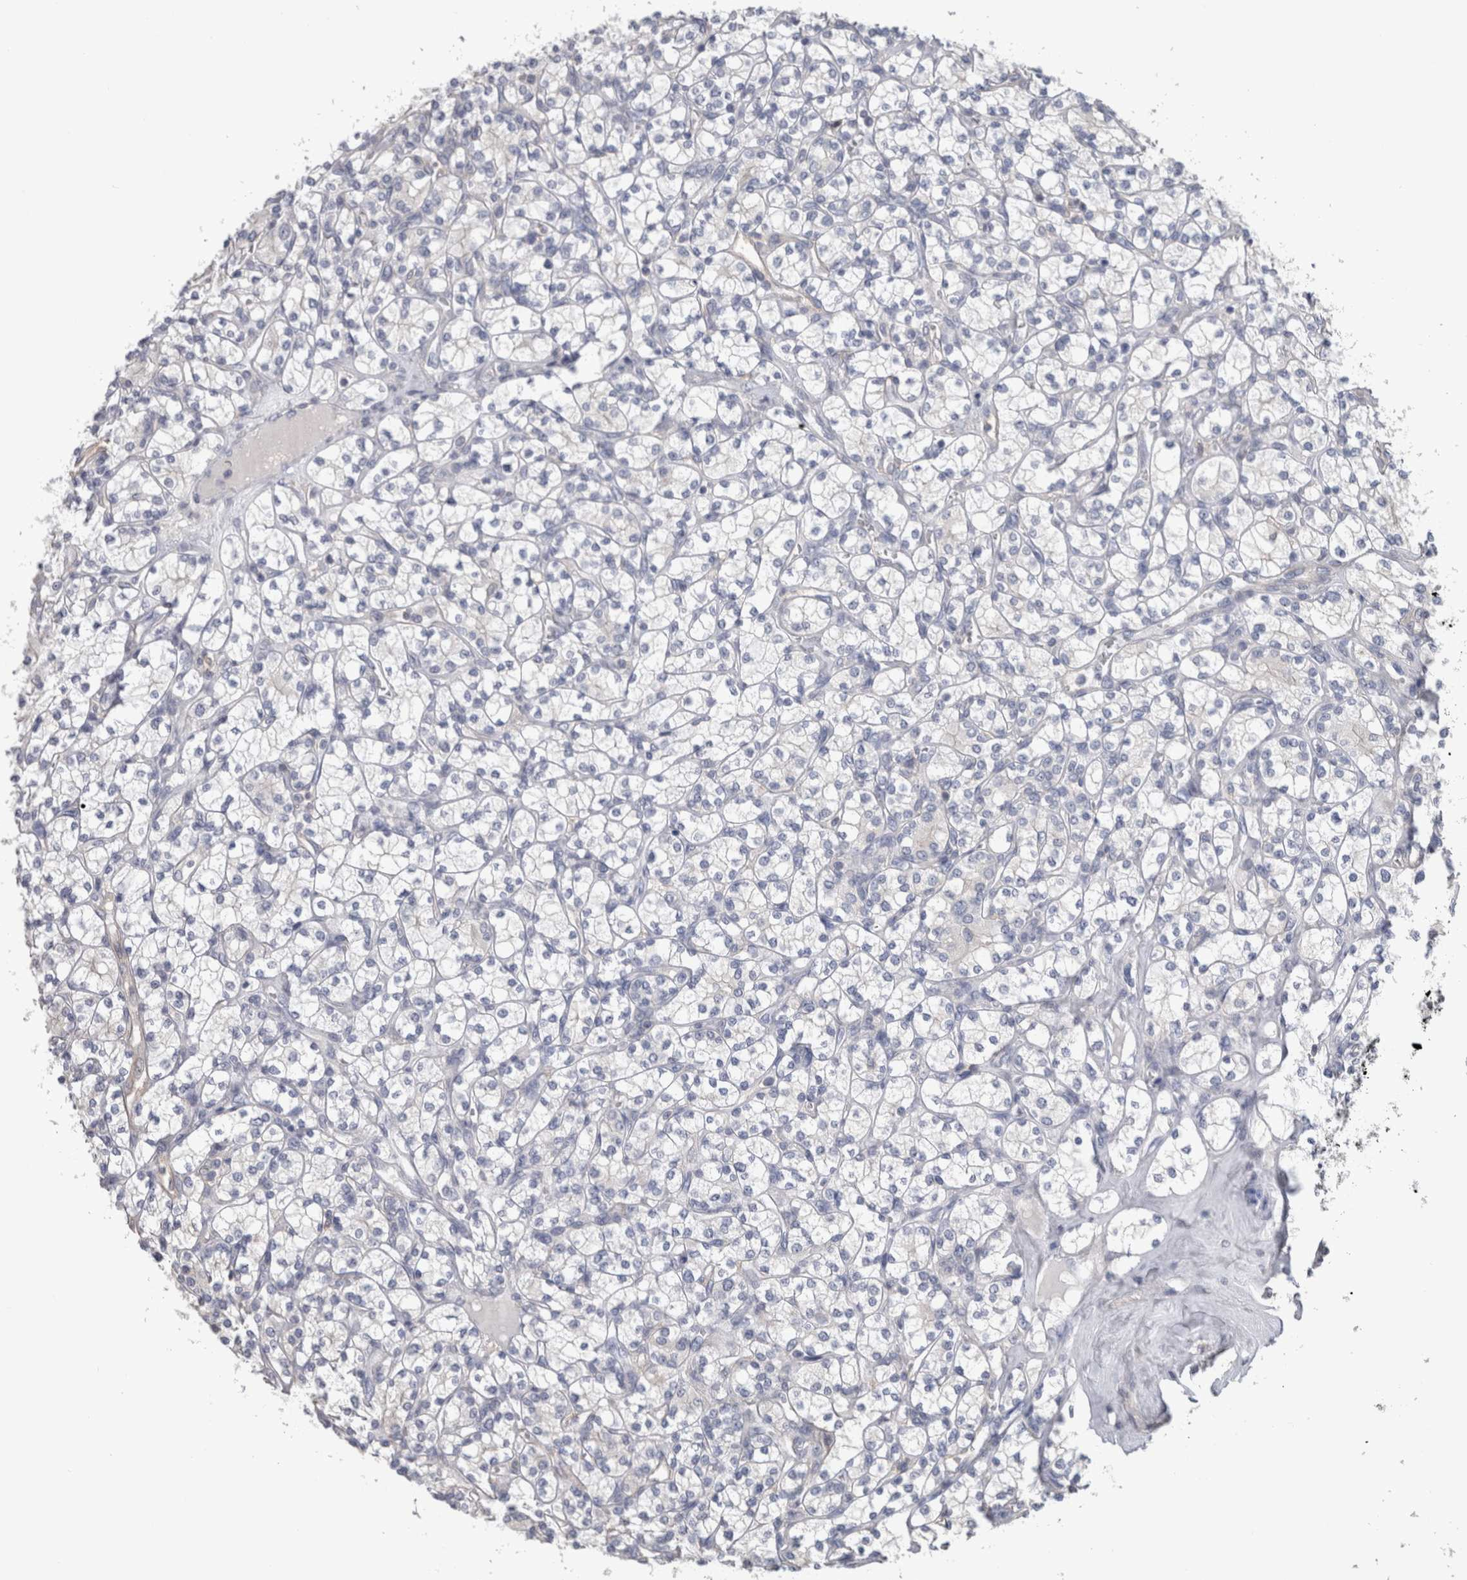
{"staining": {"intensity": "negative", "quantity": "none", "location": "none"}, "tissue": "renal cancer", "cell_type": "Tumor cells", "image_type": "cancer", "snomed": [{"axis": "morphology", "description": "Adenocarcinoma, NOS"}, {"axis": "topography", "description": "Kidney"}], "caption": "Human renal cancer (adenocarcinoma) stained for a protein using IHC shows no expression in tumor cells.", "gene": "SCRN1", "patient": {"sex": "male", "age": 77}}